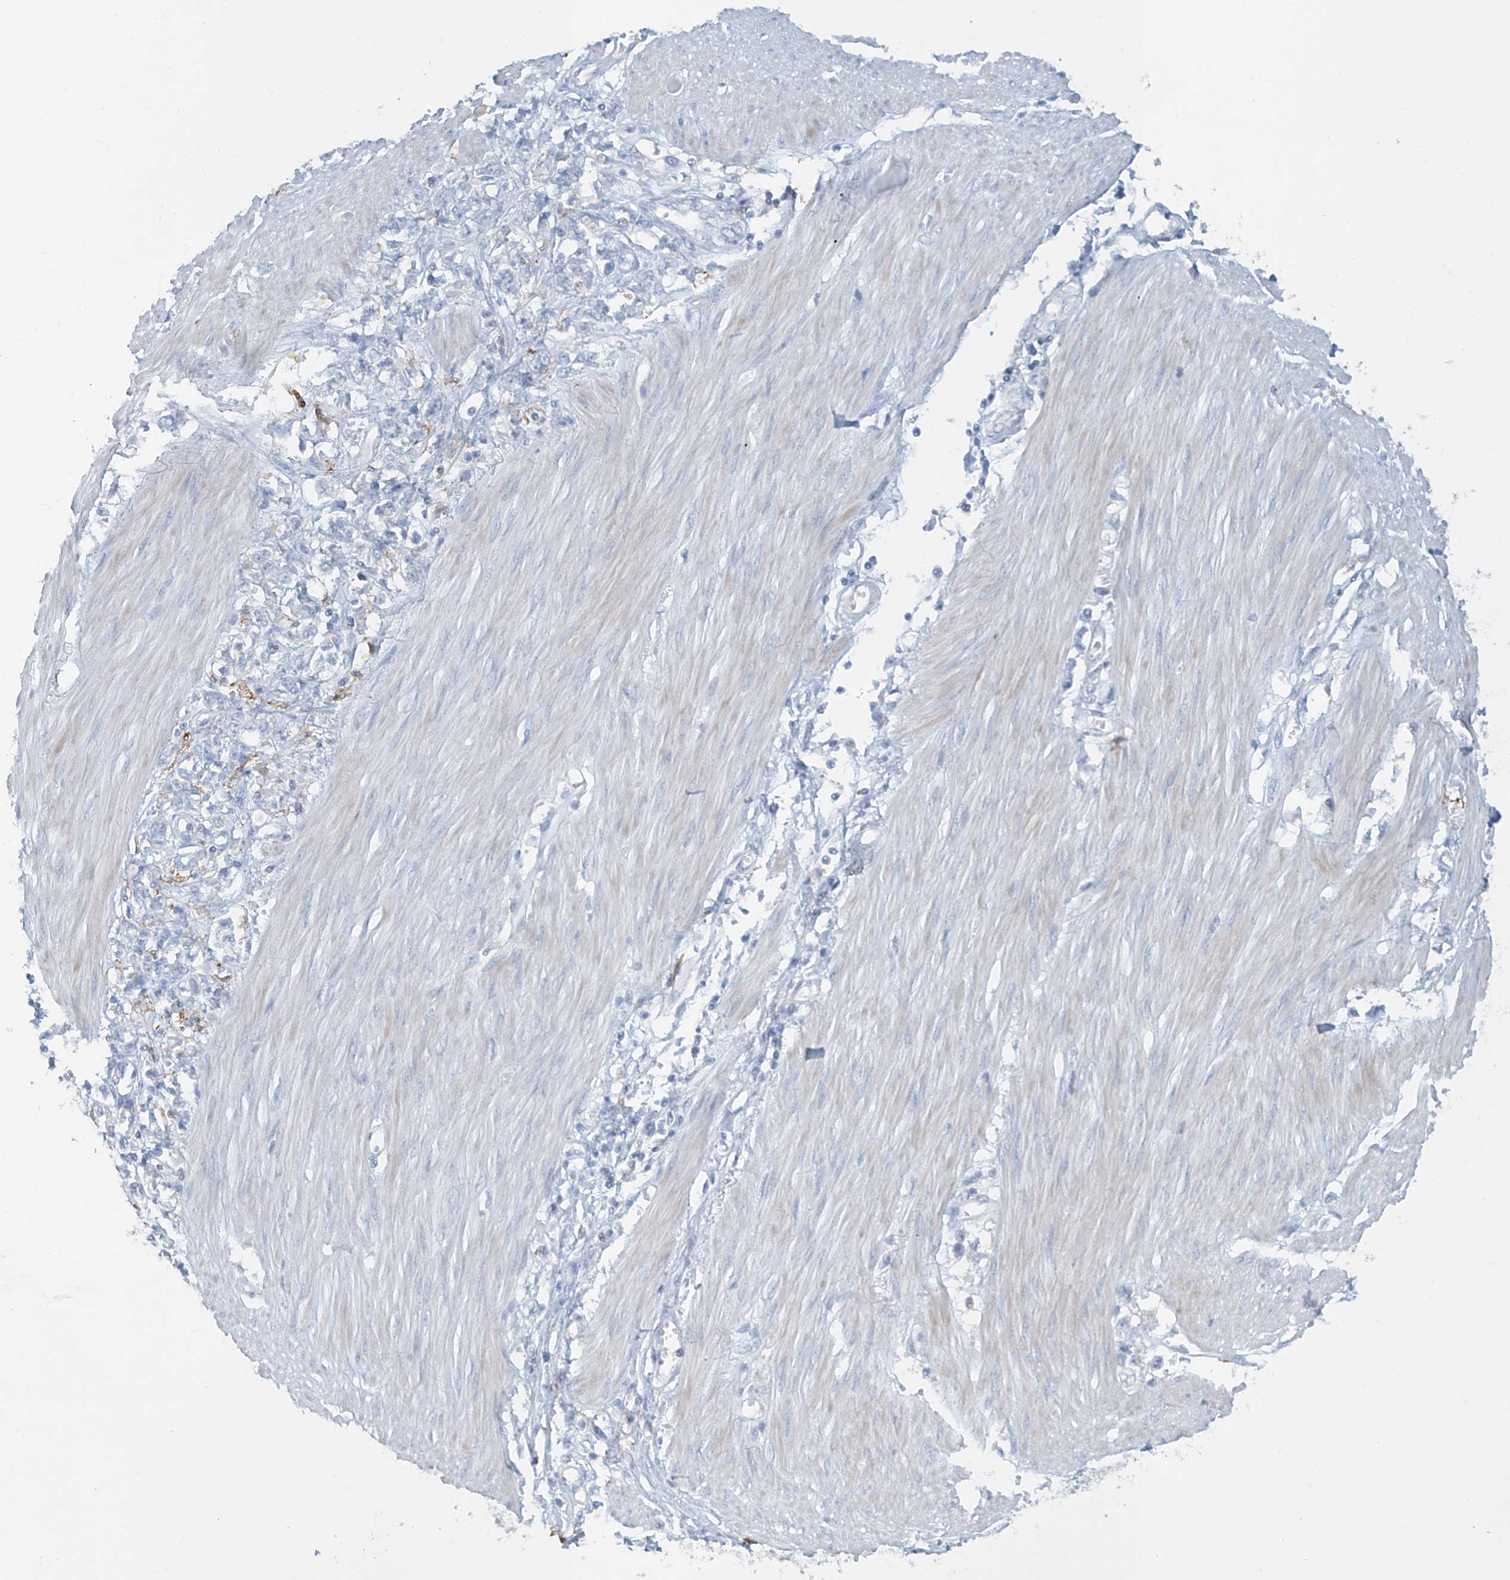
{"staining": {"intensity": "negative", "quantity": "none", "location": "none"}, "tissue": "stomach cancer", "cell_type": "Tumor cells", "image_type": "cancer", "snomed": [{"axis": "morphology", "description": "Adenocarcinoma, NOS"}, {"axis": "topography", "description": "Stomach"}], "caption": "Tumor cells are negative for brown protein staining in stomach cancer.", "gene": "TRMT2B", "patient": {"sex": "female", "age": 76}}